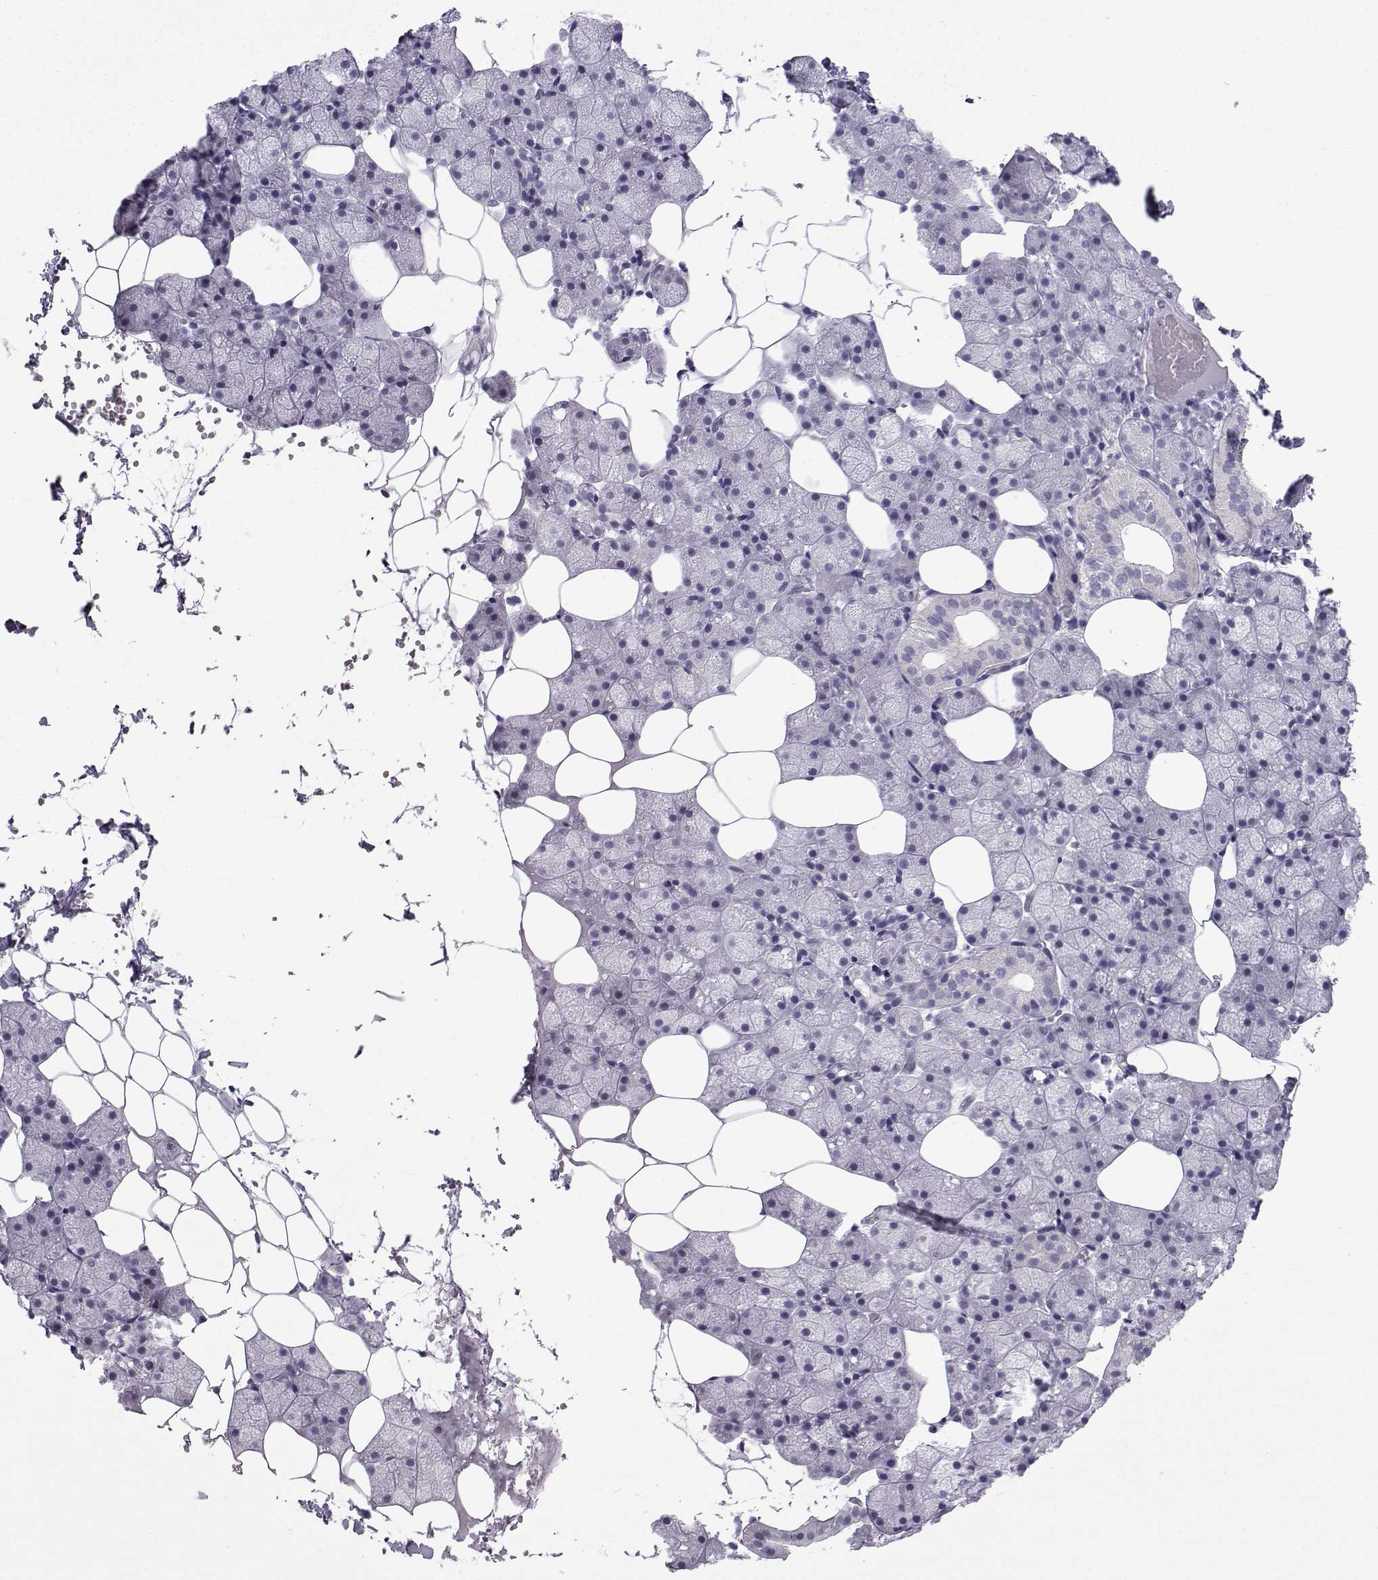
{"staining": {"intensity": "negative", "quantity": "none", "location": "none"}, "tissue": "salivary gland", "cell_type": "Glandular cells", "image_type": "normal", "snomed": [{"axis": "morphology", "description": "Normal tissue, NOS"}, {"axis": "topography", "description": "Salivary gland"}], "caption": "Protein analysis of benign salivary gland reveals no significant positivity in glandular cells.", "gene": "CFAP53", "patient": {"sex": "male", "age": 38}}